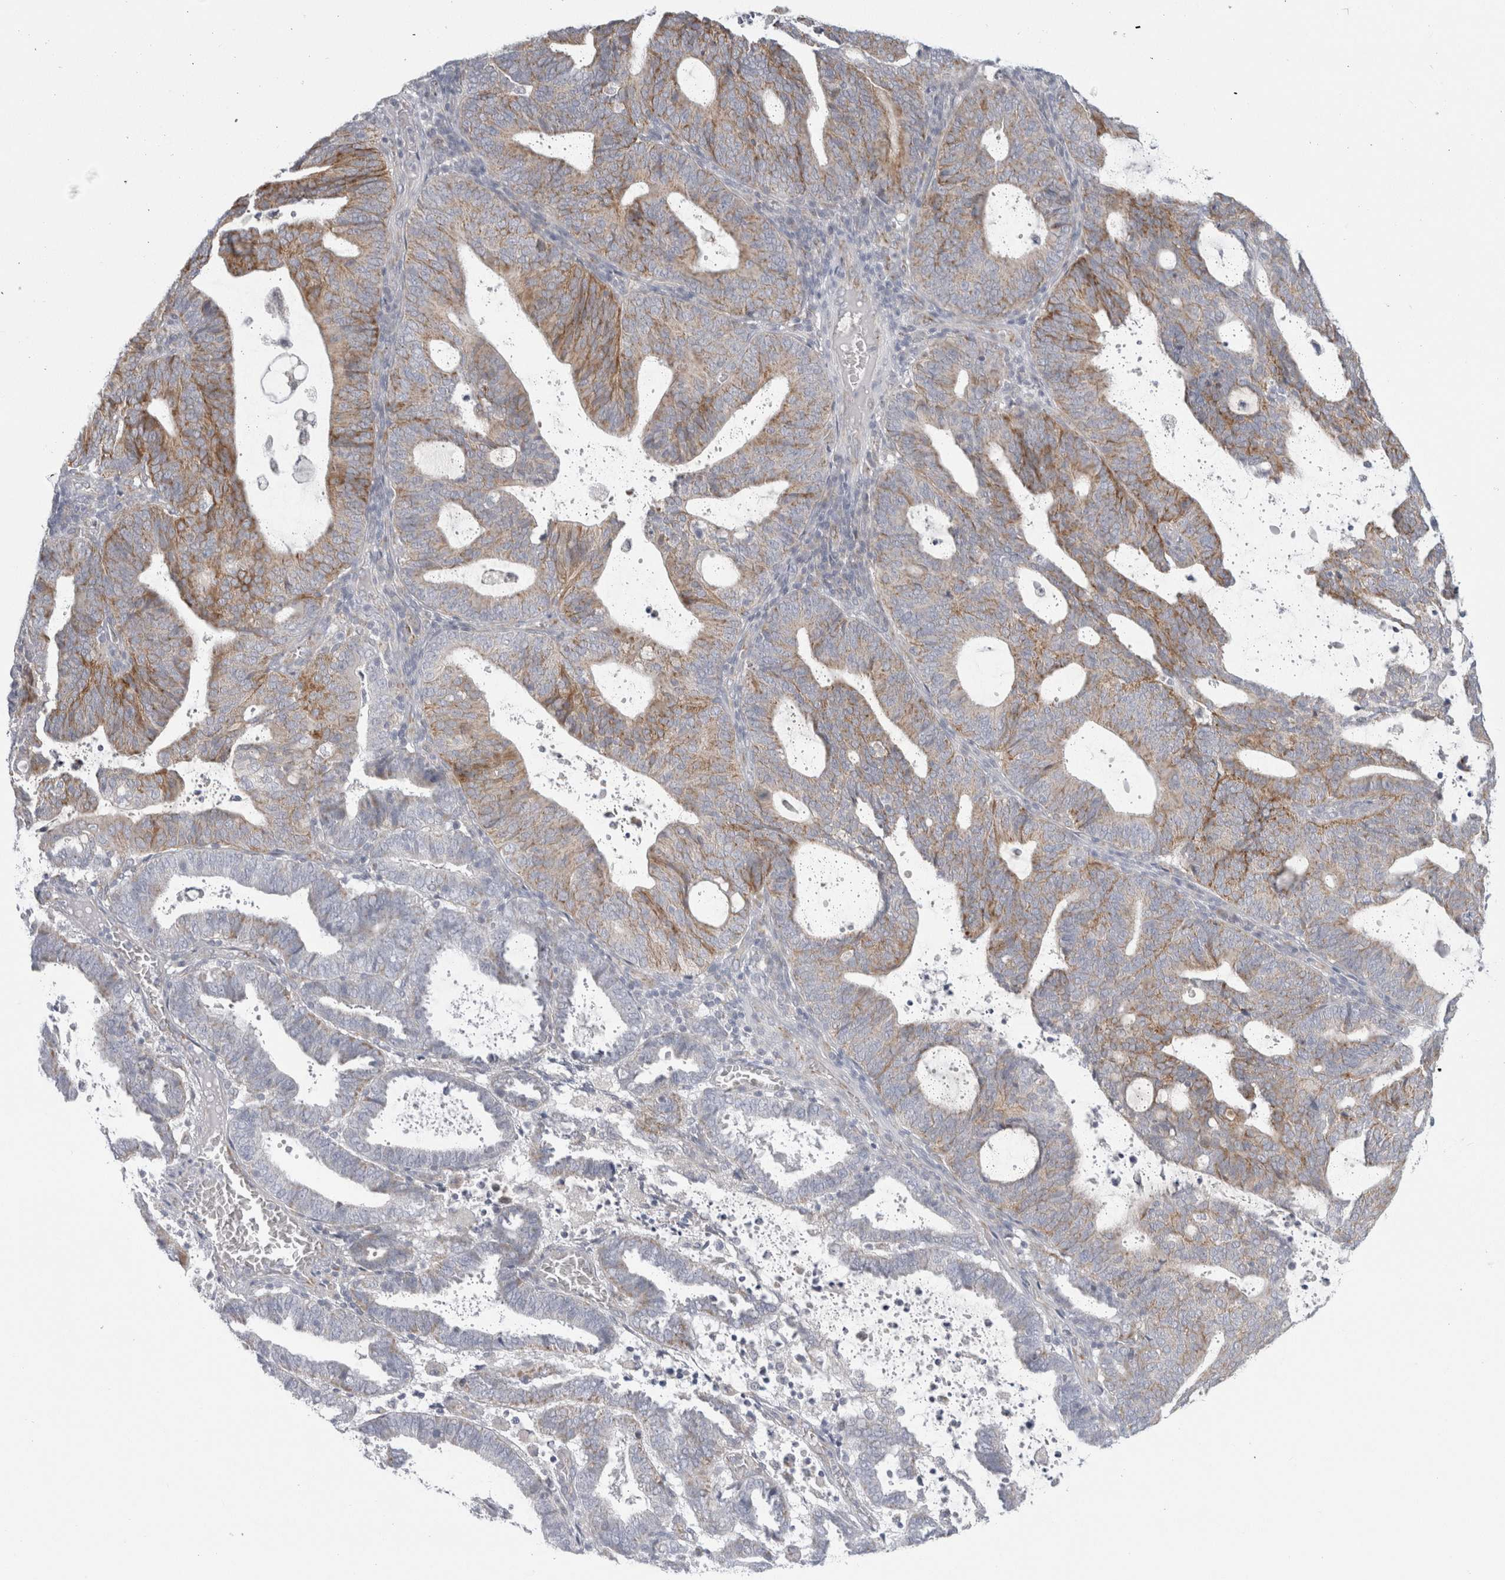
{"staining": {"intensity": "moderate", "quantity": "25%-75%", "location": "cytoplasmic/membranous"}, "tissue": "endometrial cancer", "cell_type": "Tumor cells", "image_type": "cancer", "snomed": [{"axis": "morphology", "description": "Adenocarcinoma, NOS"}, {"axis": "topography", "description": "Uterus"}], "caption": "This is a histology image of immunohistochemistry staining of endometrial cancer (adenocarcinoma), which shows moderate positivity in the cytoplasmic/membranous of tumor cells.", "gene": "FAHD1", "patient": {"sex": "female", "age": 83}}